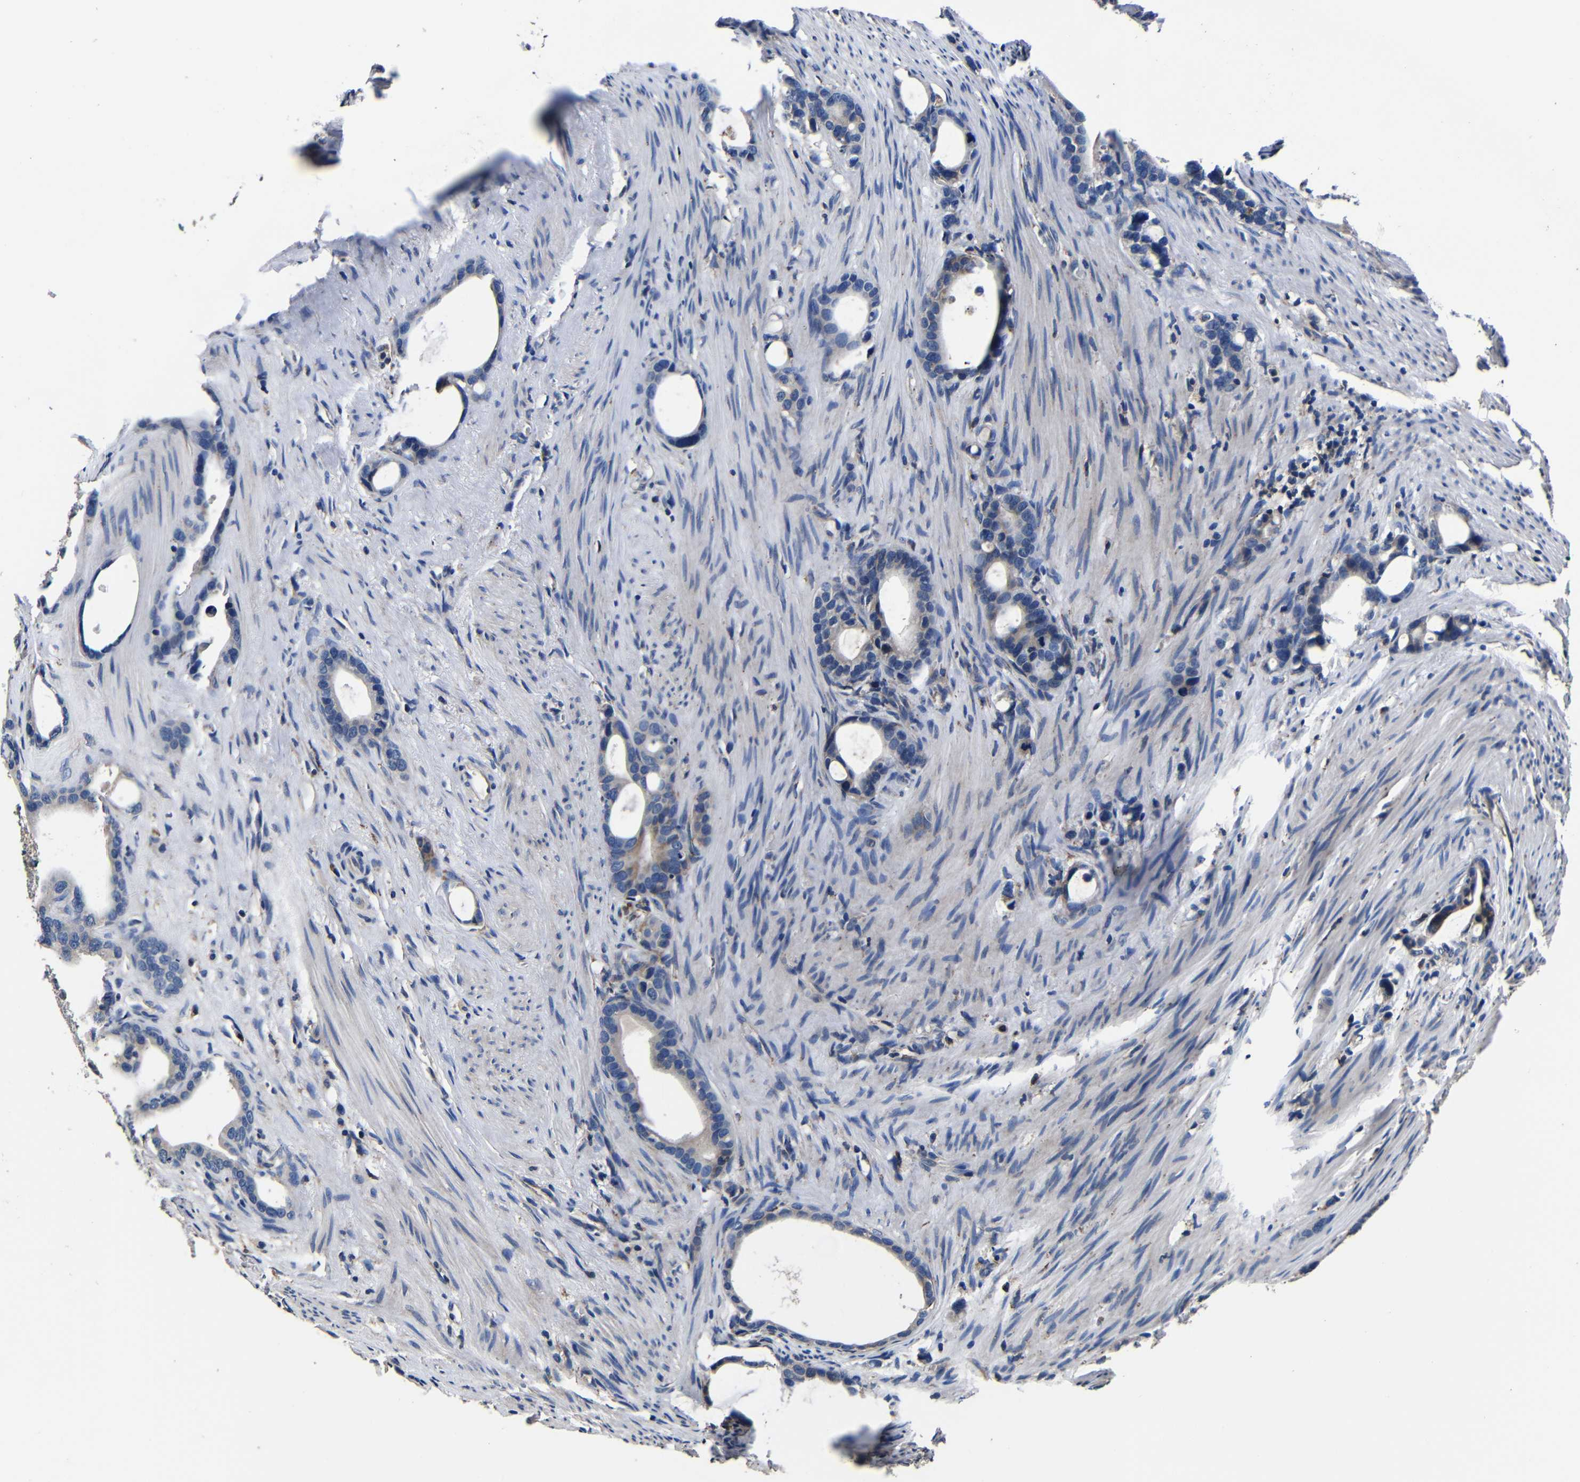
{"staining": {"intensity": "weak", "quantity": "<25%", "location": "cytoplasmic/membranous"}, "tissue": "stomach cancer", "cell_type": "Tumor cells", "image_type": "cancer", "snomed": [{"axis": "morphology", "description": "Adenocarcinoma, NOS"}, {"axis": "topography", "description": "Stomach"}], "caption": "A high-resolution photomicrograph shows immunohistochemistry staining of stomach cancer, which exhibits no significant expression in tumor cells.", "gene": "SCN9A", "patient": {"sex": "female", "age": 75}}